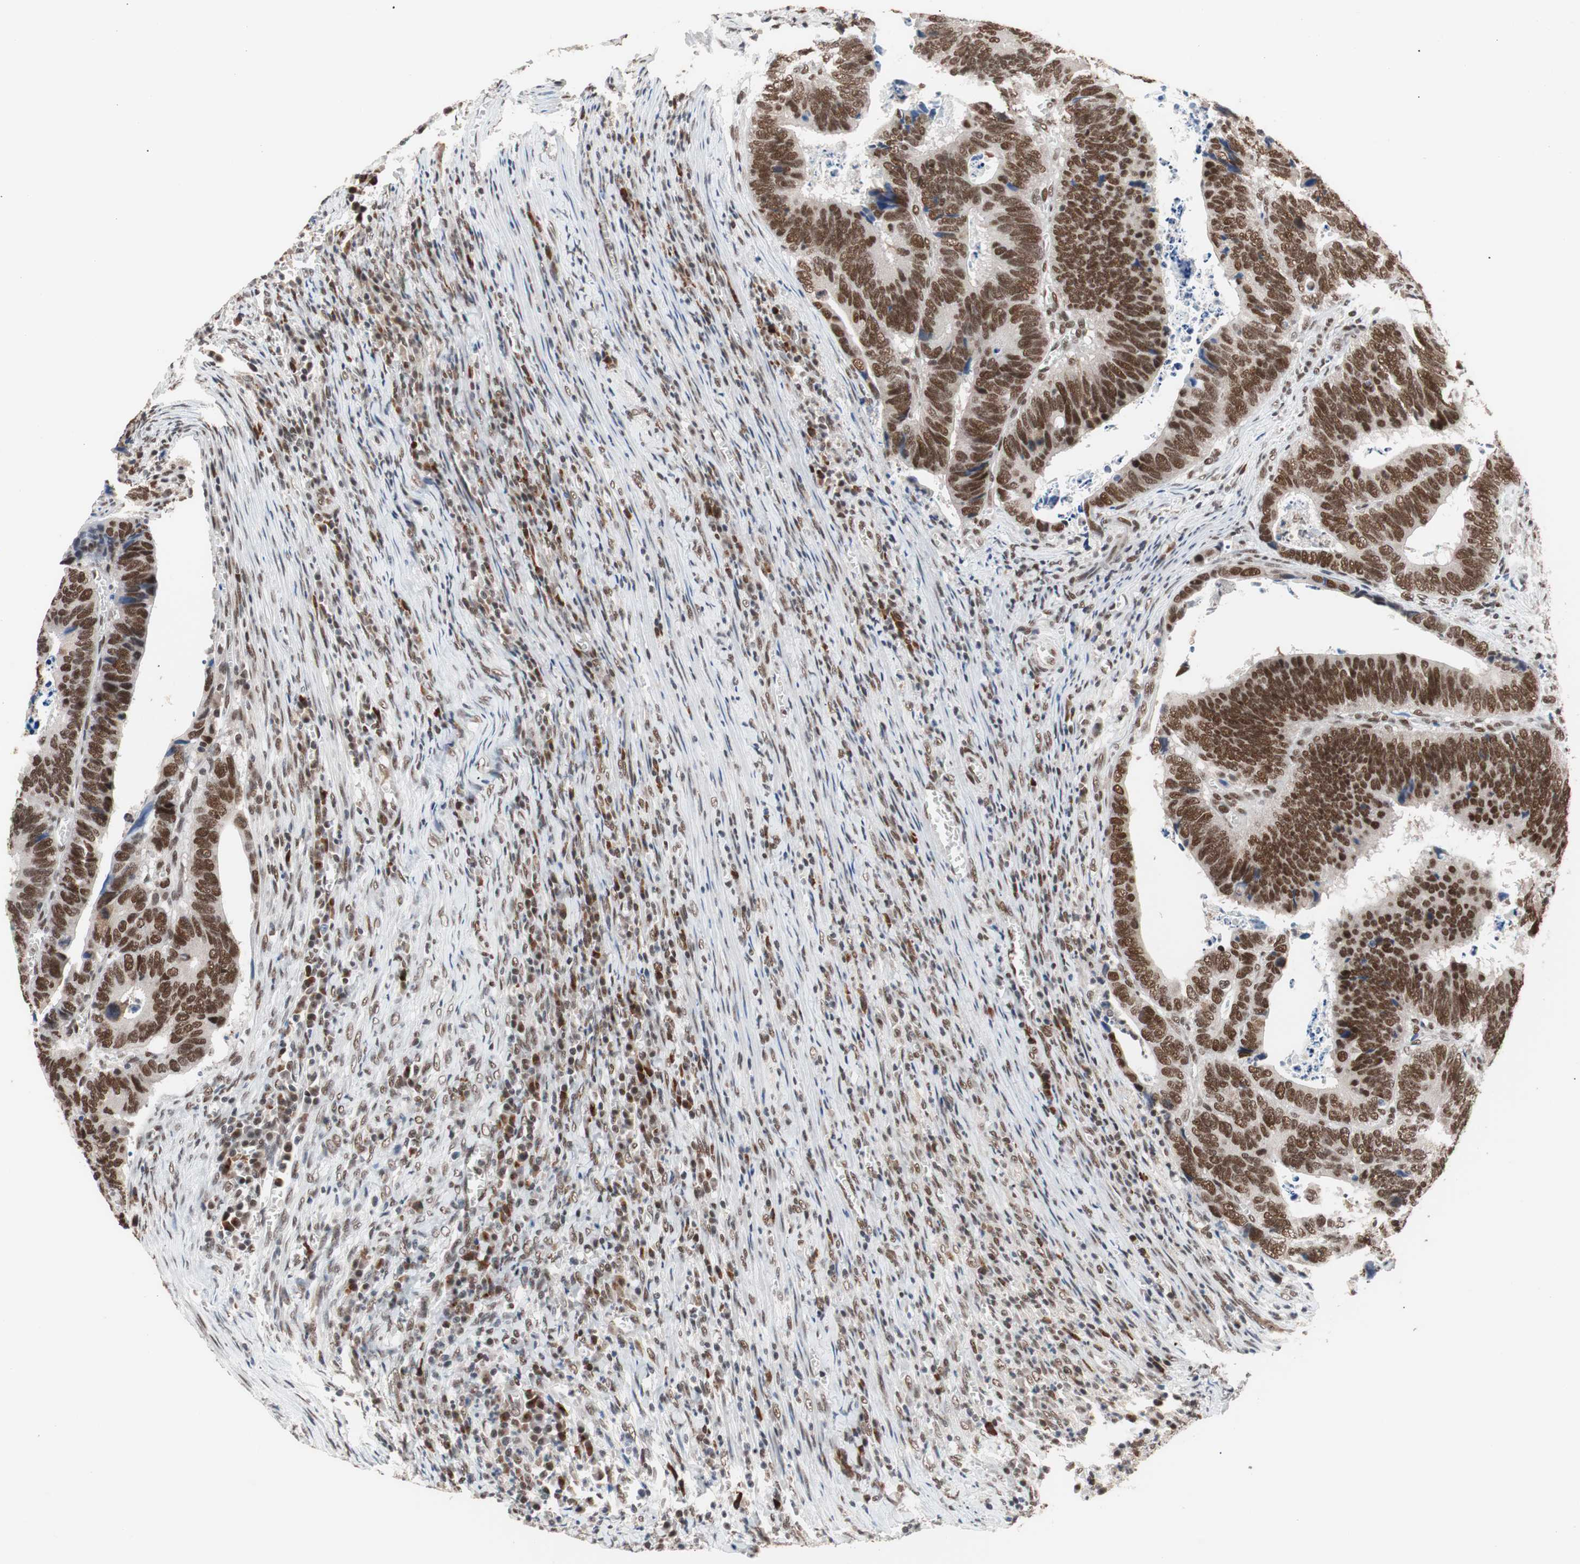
{"staining": {"intensity": "moderate", "quantity": ">75%", "location": "nuclear"}, "tissue": "colorectal cancer", "cell_type": "Tumor cells", "image_type": "cancer", "snomed": [{"axis": "morphology", "description": "Adenocarcinoma, NOS"}, {"axis": "topography", "description": "Colon"}], "caption": "IHC staining of adenocarcinoma (colorectal), which exhibits medium levels of moderate nuclear staining in approximately >75% of tumor cells indicating moderate nuclear protein expression. The staining was performed using DAB (3,3'-diaminobenzidine) (brown) for protein detection and nuclei were counterstained in hematoxylin (blue).", "gene": "CHAMP1", "patient": {"sex": "male", "age": 72}}